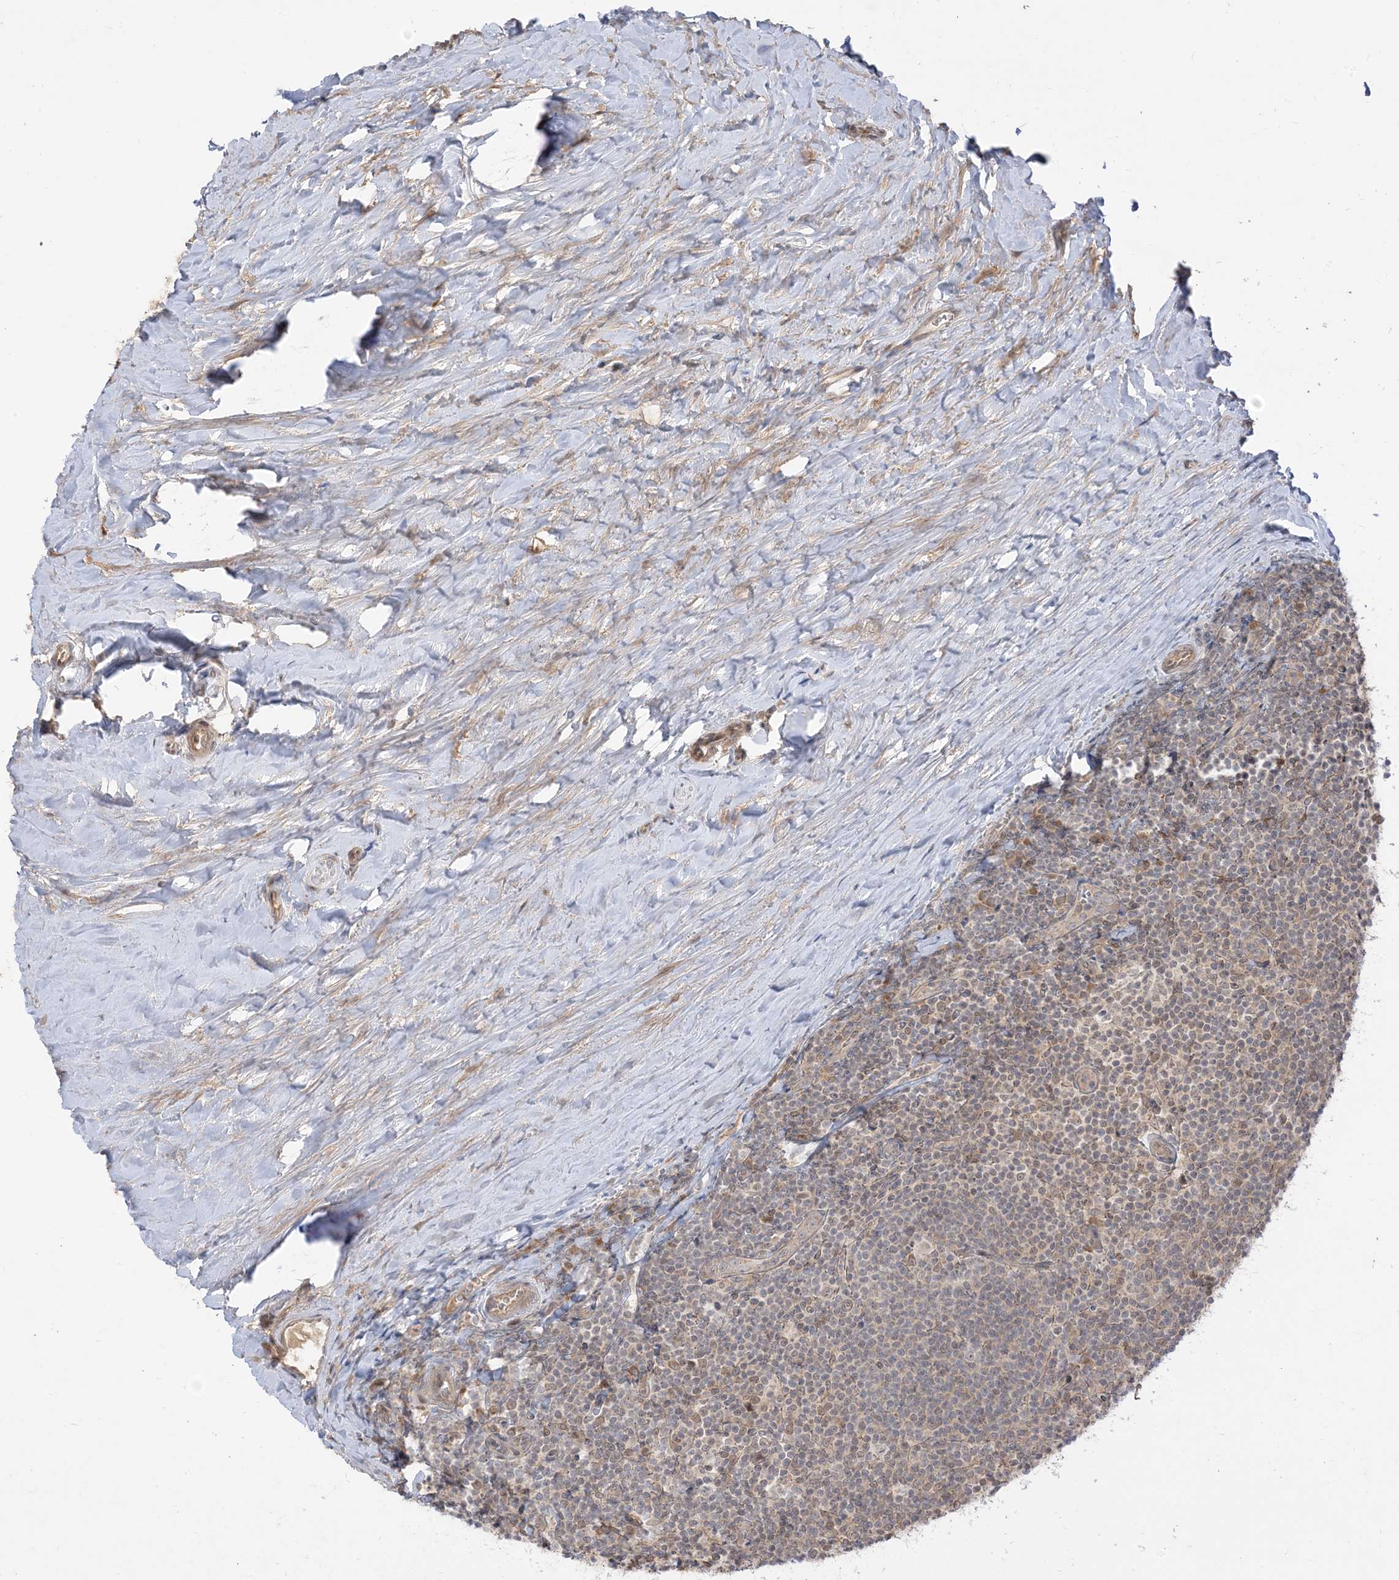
{"staining": {"intensity": "weak", "quantity": "25%-75%", "location": "cytoplasmic/membranous,nuclear"}, "tissue": "tonsil", "cell_type": "Germinal center cells", "image_type": "normal", "snomed": [{"axis": "morphology", "description": "Normal tissue, NOS"}, {"axis": "topography", "description": "Tonsil"}], "caption": "This histopathology image reveals normal tonsil stained with immunohistochemistry (IHC) to label a protein in brown. The cytoplasmic/membranous,nuclear of germinal center cells show weak positivity for the protein. Nuclei are counter-stained blue.", "gene": "TBCC", "patient": {"sex": "male", "age": 27}}